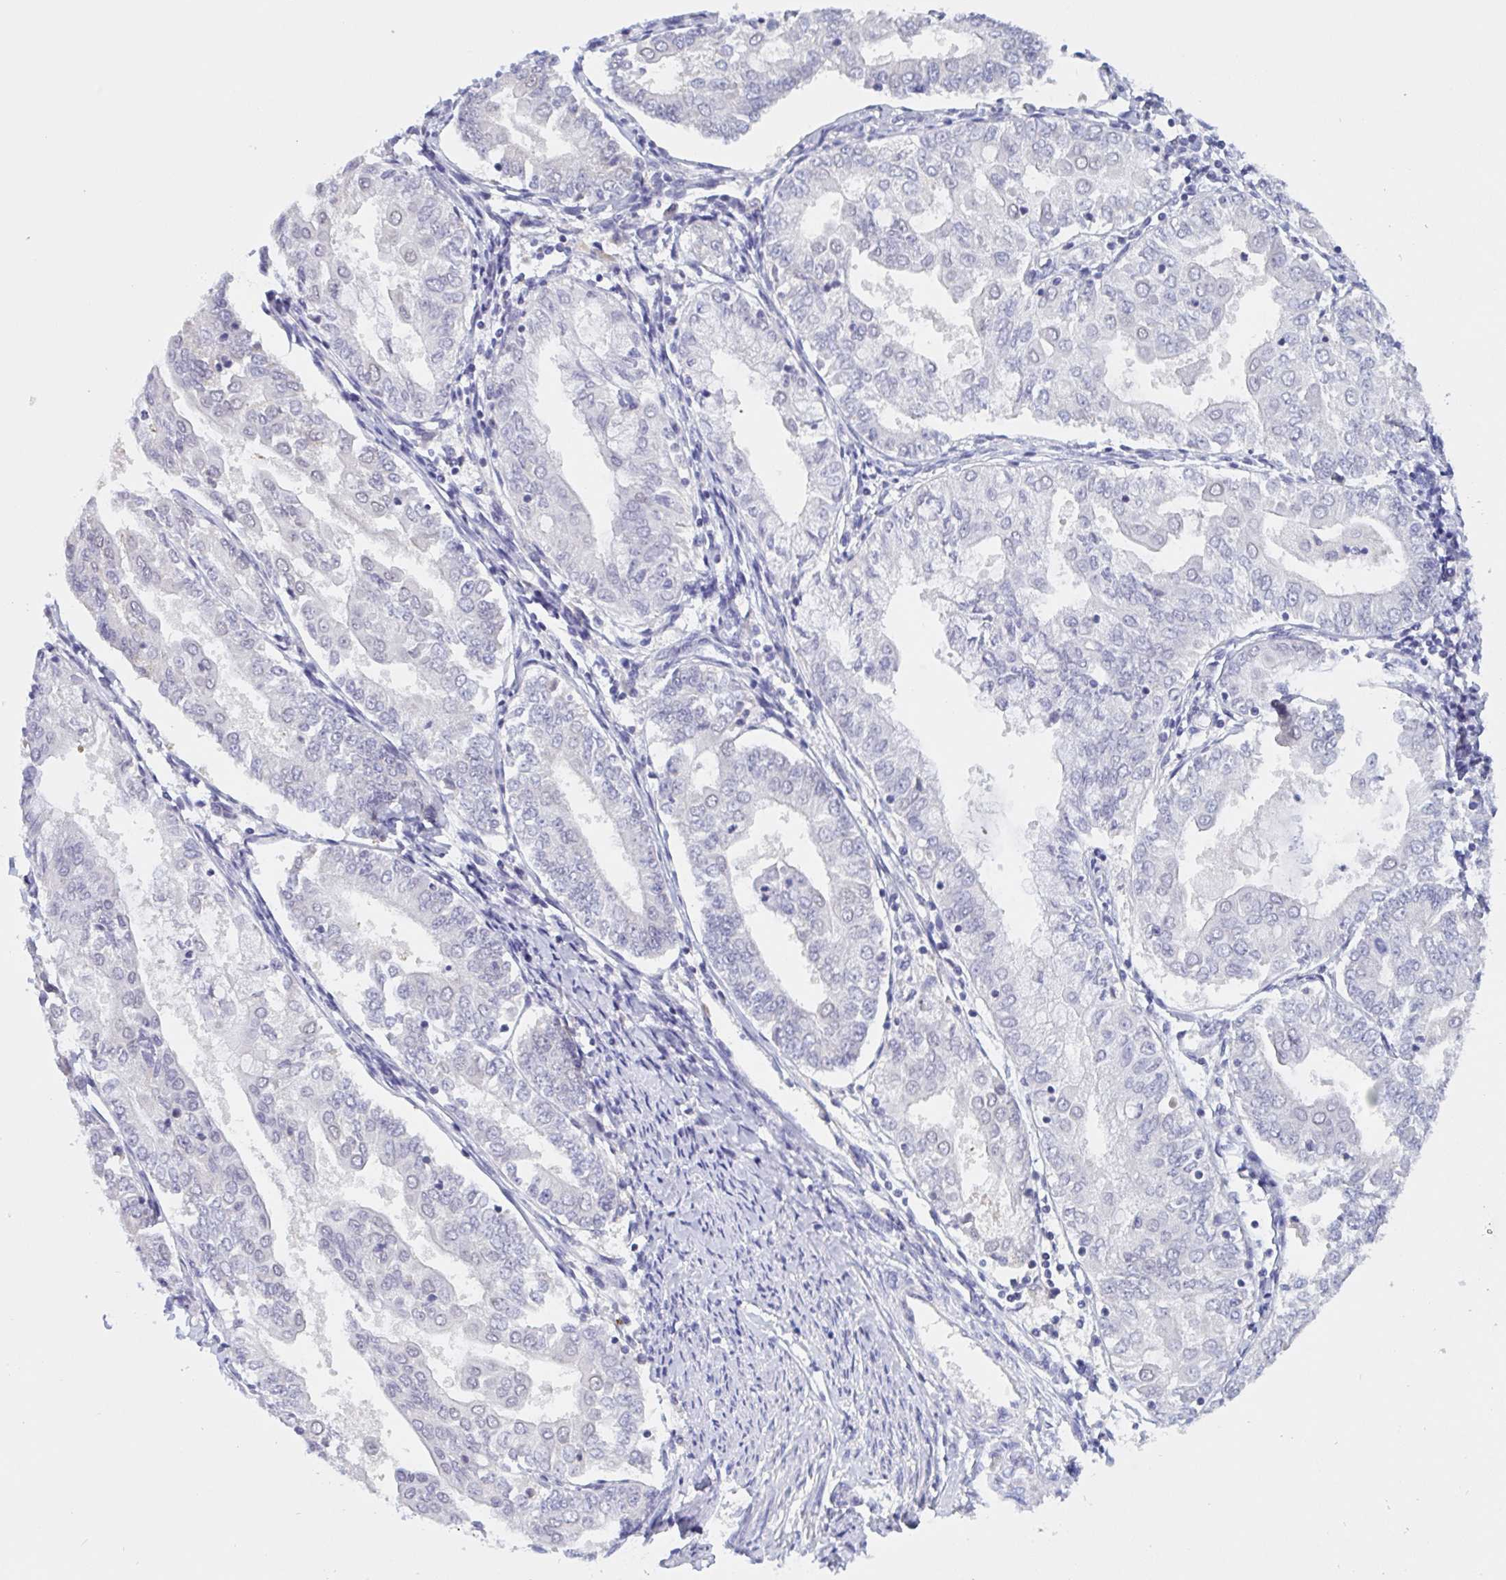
{"staining": {"intensity": "negative", "quantity": "none", "location": "none"}, "tissue": "endometrial cancer", "cell_type": "Tumor cells", "image_type": "cancer", "snomed": [{"axis": "morphology", "description": "Adenocarcinoma, NOS"}, {"axis": "topography", "description": "Endometrium"}], "caption": "An IHC histopathology image of adenocarcinoma (endometrial) is shown. There is no staining in tumor cells of adenocarcinoma (endometrial).", "gene": "SERPINB13", "patient": {"sex": "female", "age": 68}}